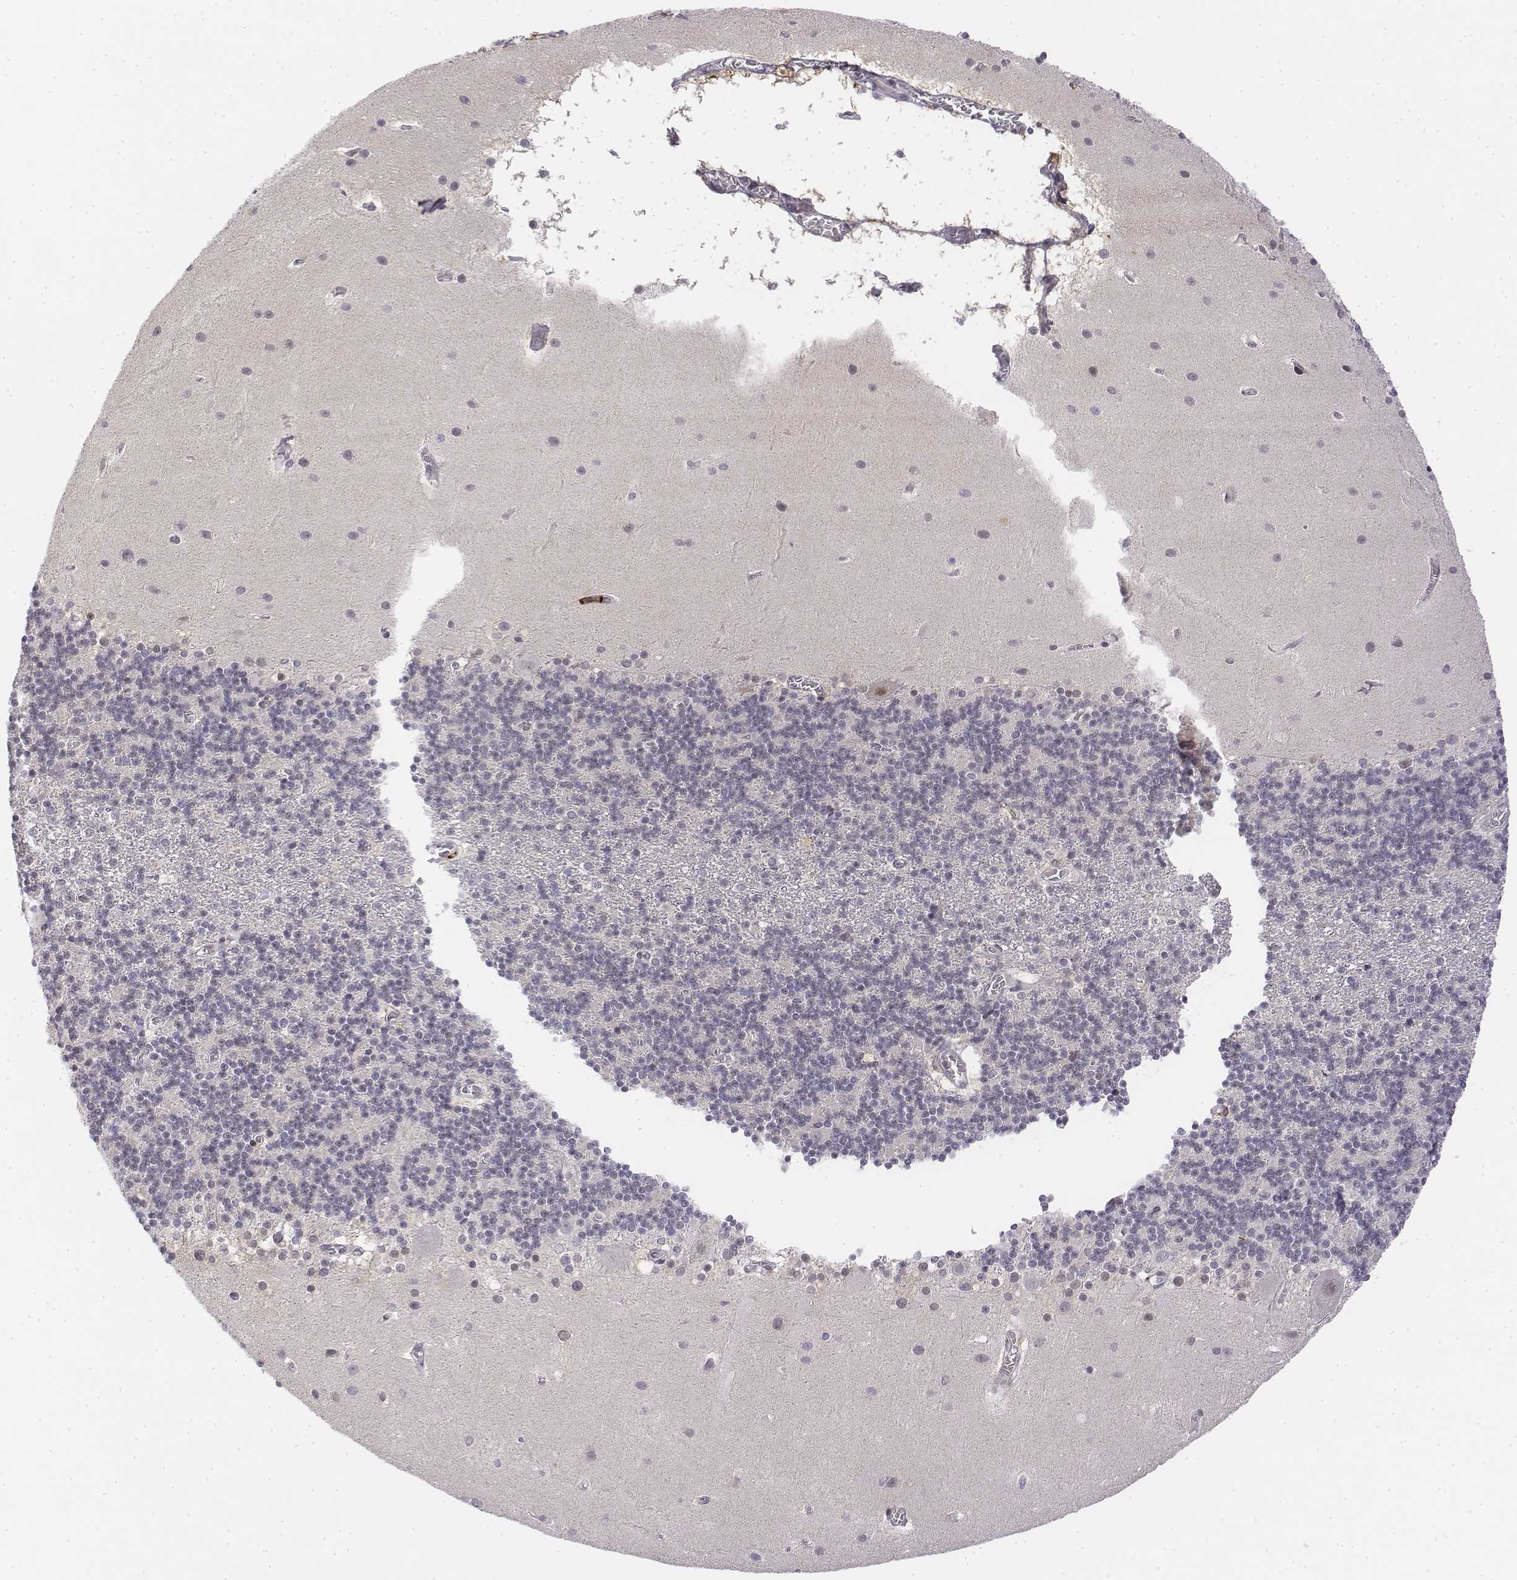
{"staining": {"intensity": "negative", "quantity": "none", "location": "none"}, "tissue": "cerebellum", "cell_type": "Cells in granular layer", "image_type": "normal", "snomed": [{"axis": "morphology", "description": "Normal tissue, NOS"}, {"axis": "topography", "description": "Cerebellum"}], "caption": "Histopathology image shows no significant protein staining in cells in granular layer of benign cerebellum. Nuclei are stained in blue.", "gene": "CD14", "patient": {"sex": "male", "age": 70}}